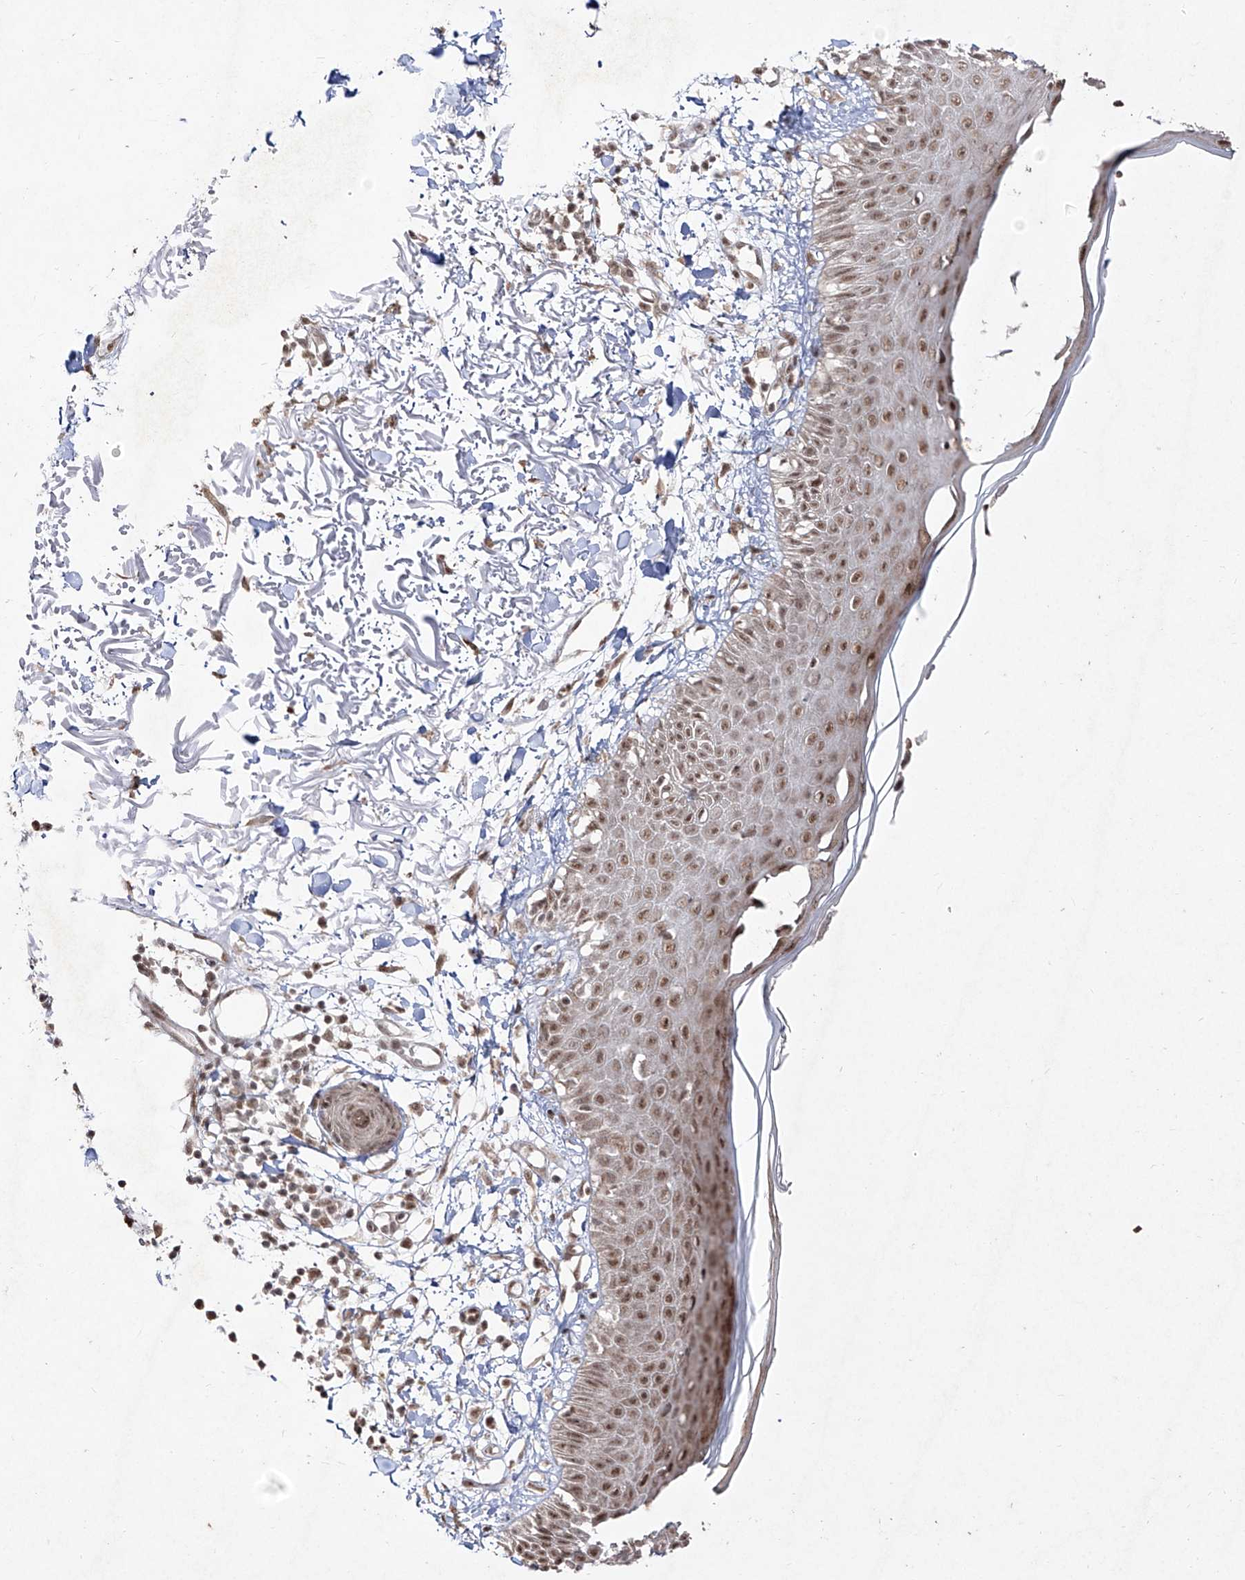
{"staining": {"intensity": "moderate", "quantity": "25%-75%", "location": "cytoplasmic/membranous"}, "tissue": "skin", "cell_type": "Fibroblasts", "image_type": "normal", "snomed": [{"axis": "morphology", "description": "Normal tissue, NOS"}, {"axis": "morphology", "description": "Squamous cell carcinoma, NOS"}, {"axis": "topography", "description": "Skin"}, {"axis": "topography", "description": "Peripheral nerve tissue"}], "caption": "Skin stained for a protein displays moderate cytoplasmic/membranous positivity in fibroblasts. Immunohistochemistry stains the protein of interest in brown and the nuclei are stained blue.", "gene": "SNRNP27", "patient": {"sex": "male", "age": 83}}